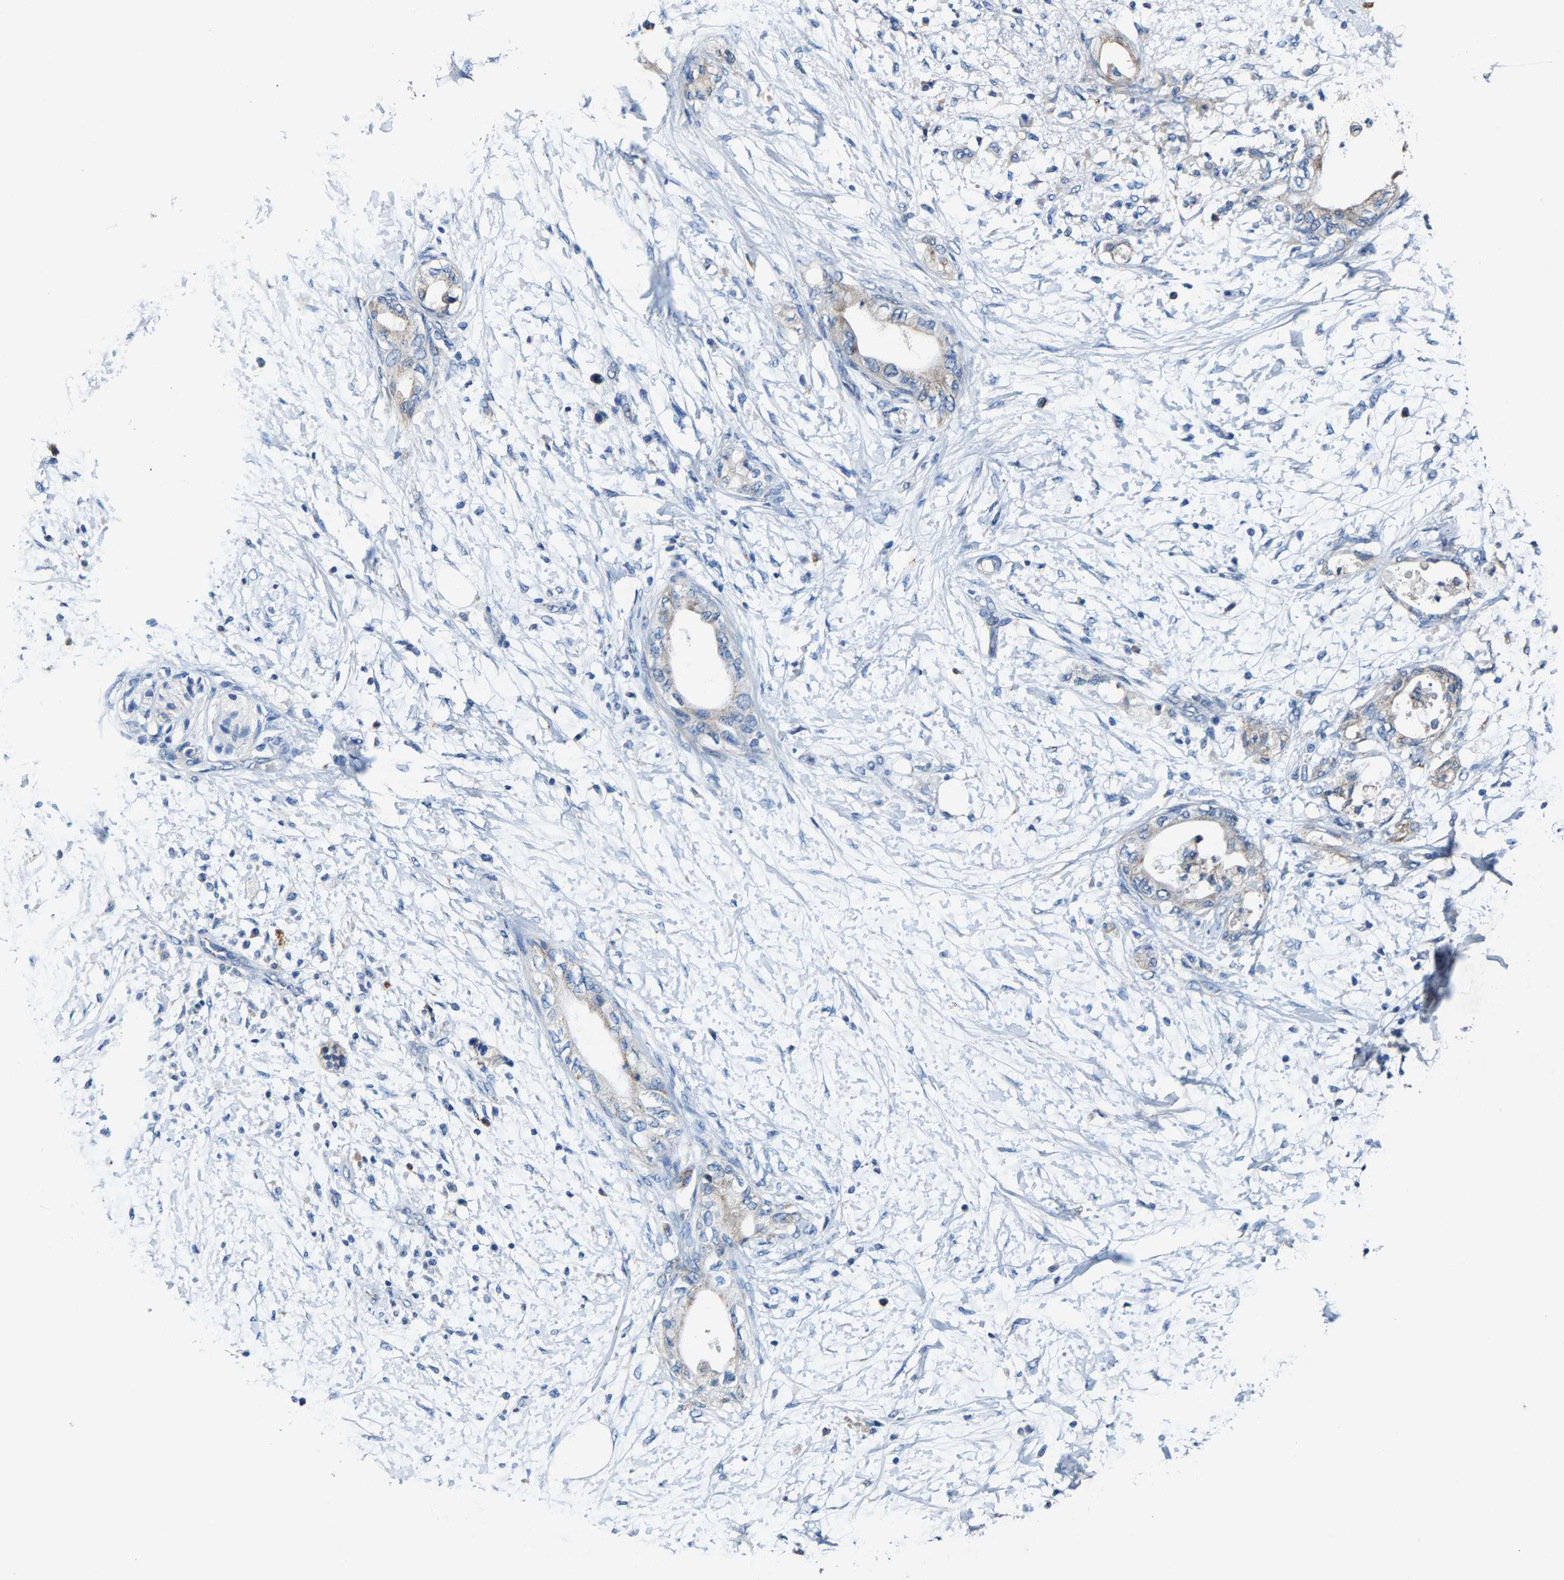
{"staining": {"intensity": "negative", "quantity": "none", "location": "none"}, "tissue": "adipose tissue", "cell_type": "Adipocytes", "image_type": "normal", "snomed": [{"axis": "morphology", "description": "Normal tissue, NOS"}, {"axis": "morphology", "description": "Adenocarcinoma, NOS"}, {"axis": "topography", "description": "Duodenum"}, {"axis": "topography", "description": "Peripheral nerve tissue"}], "caption": "Adipocytes show no significant protein staining in unremarkable adipose tissue. The staining was performed using DAB (3,3'-diaminobenzidine) to visualize the protein expression in brown, while the nuclei were stained in blue with hematoxylin (Magnification: 20x).", "gene": "SLC25A25", "patient": {"sex": "female", "age": 60}}